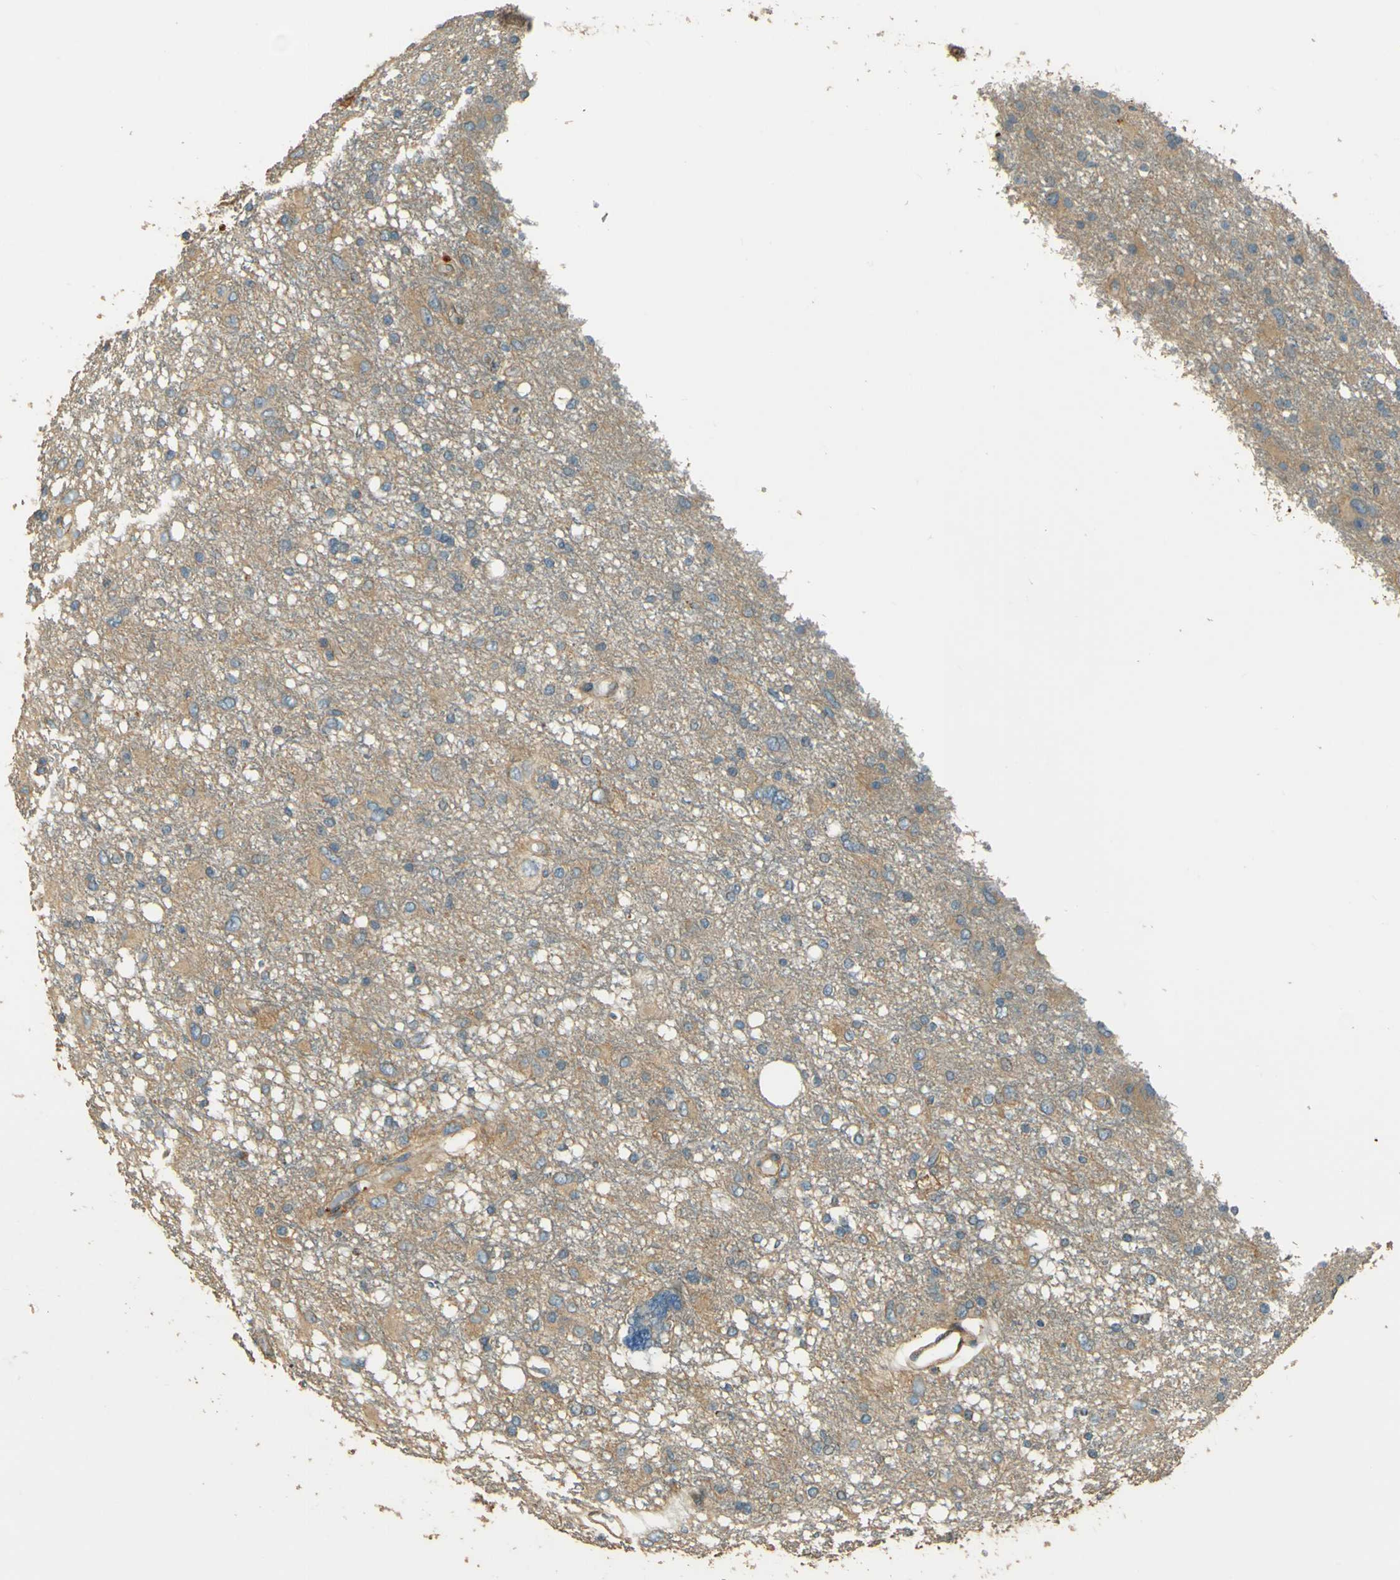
{"staining": {"intensity": "weak", "quantity": "25%-75%", "location": "cytoplasmic/membranous"}, "tissue": "glioma", "cell_type": "Tumor cells", "image_type": "cancer", "snomed": [{"axis": "morphology", "description": "Glioma, malignant, High grade"}, {"axis": "topography", "description": "Brain"}], "caption": "Malignant glioma (high-grade) stained with DAB IHC shows low levels of weak cytoplasmic/membranous staining in approximately 25%-75% of tumor cells.", "gene": "NEXN", "patient": {"sex": "female", "age": 59}}